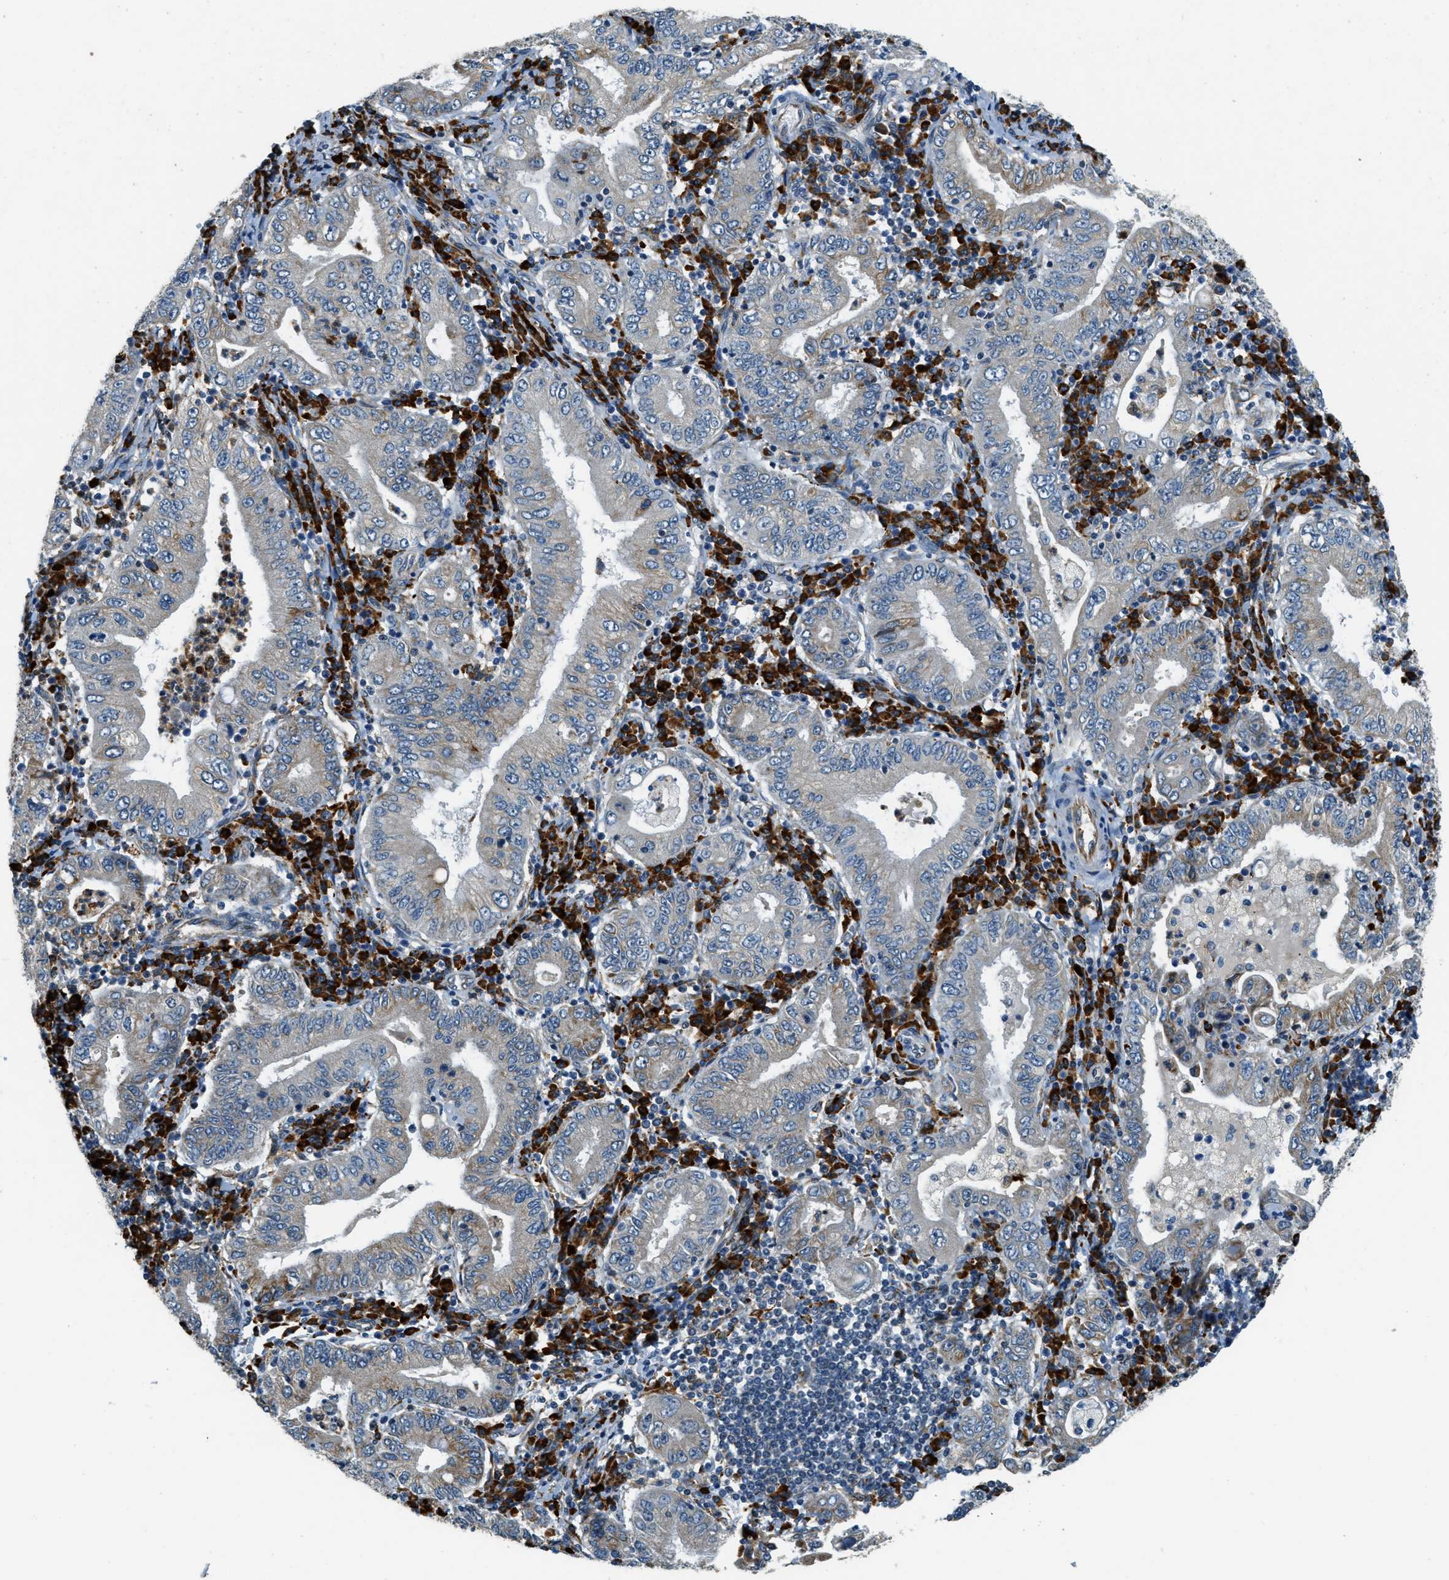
{"staining": {"intensity": "moderate", "quantity": "<25%", "location": "cytoplasmic/membranous"}, "tissue": "stomach cancer", "cell_type": "Tumor cells", "image_type": "cancer", "snomed": [{"axis": "morphology", "description": "Normal tissue, NOS"}, {"axis": "morphology", "description": "Adenocarcinoma, NOS"}, {"axis": "topography", "description": "Esophagus"}, {"axis": "topography", "description": "Stomach, upper"}, {"axis": "topography", "description": "Peripheral nerve tissue"}], "caption": "Stomach cancer stained for a protein demonstrates moderate cytoplasmic/membranous positivity in tumor cells.", "gene": "HERC2", "patient": {"sex": "male", "age": 62}}